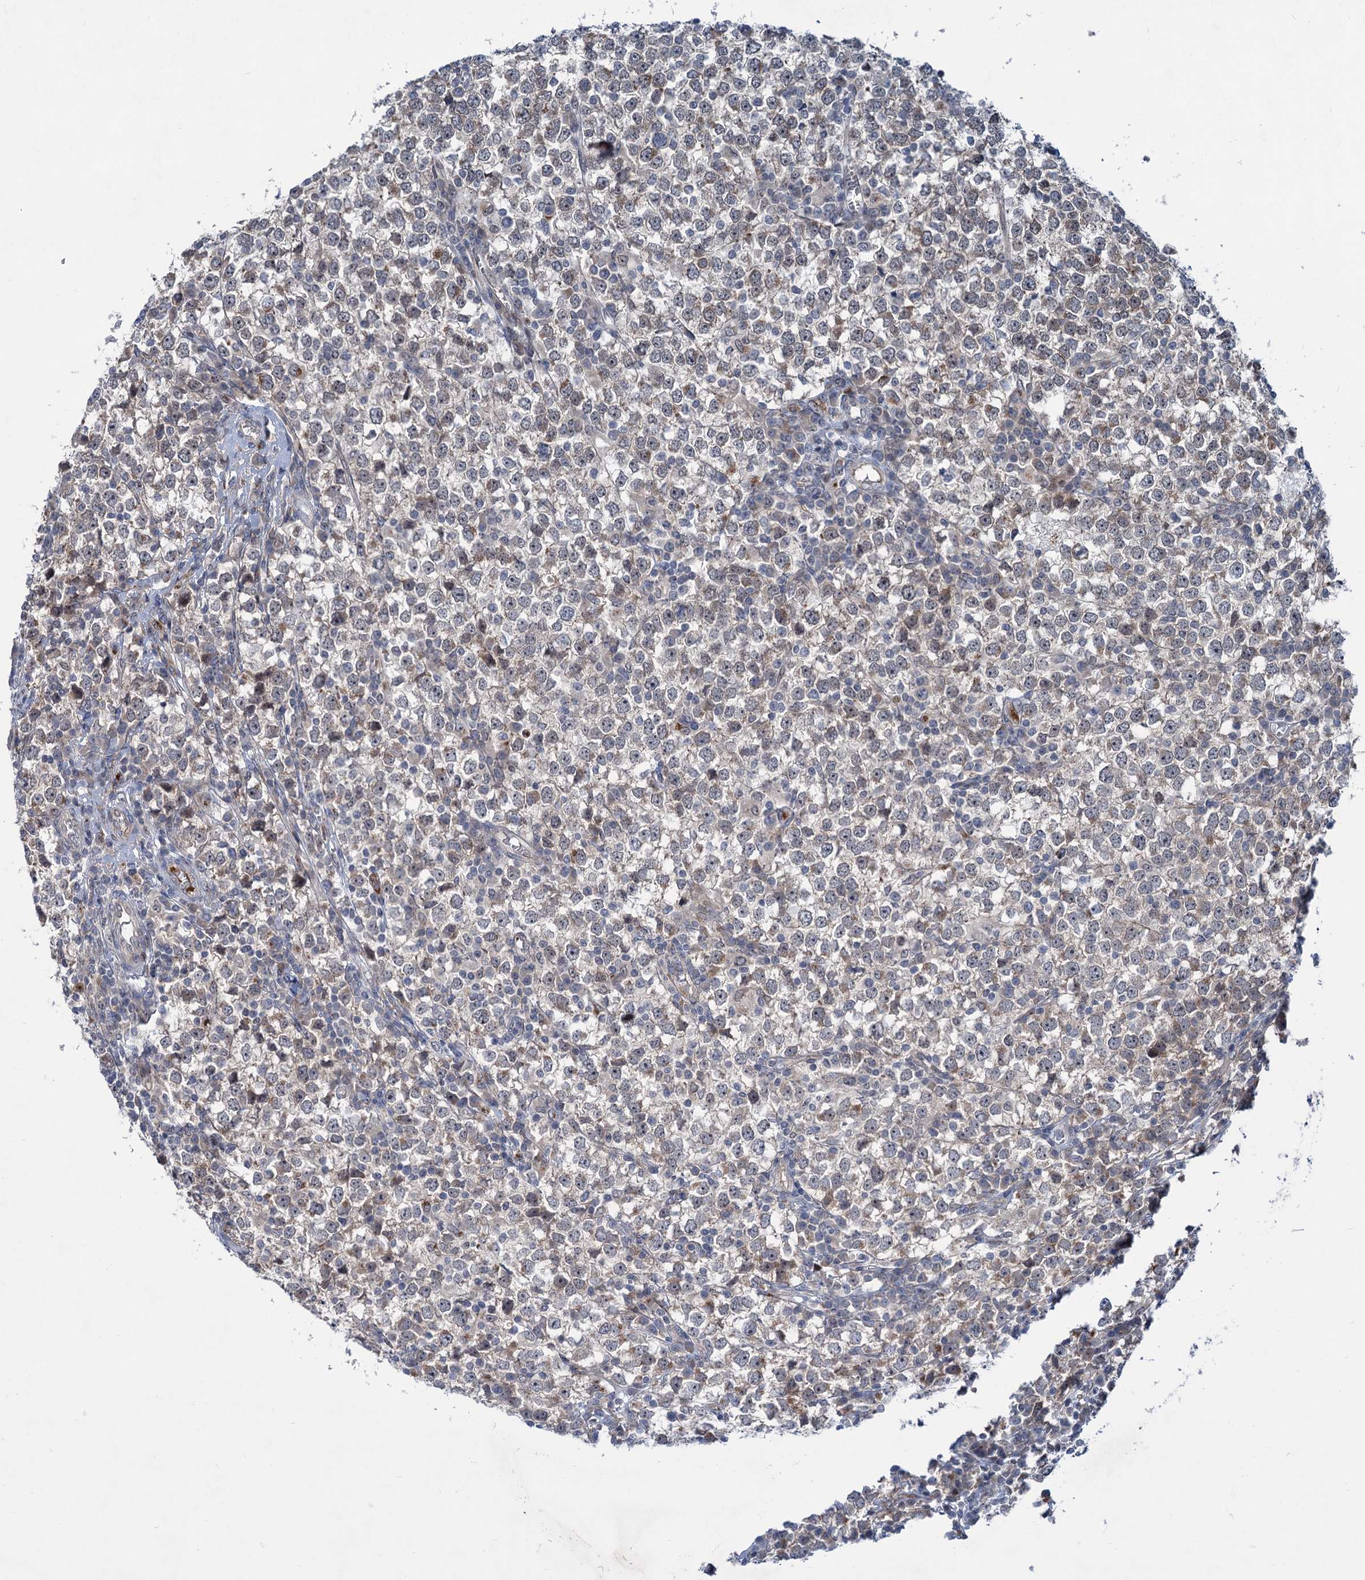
{"staining": {"intensity": "moderate", "quantity": "<25%", "location": "cytoplasmic/membranous"}, "tissue": "testis cancer", "cell_type": "Tumor cells", "image_type": "cancer", "snomed": [{"axis": "morphology", "description": "Seminoma, NOS"}, {"axis": "topography", "description": "Testis"}], "caption": "Protein analysis of testis cancer tissue shows moderate cytoplasmic/membranous staining in approximately <25% of tumor cells. (brown staining indicates protein expression, while blue staining denotes nuclei).", "gene": "ELP4", "patient": {"sex": "male", "age": 65}}